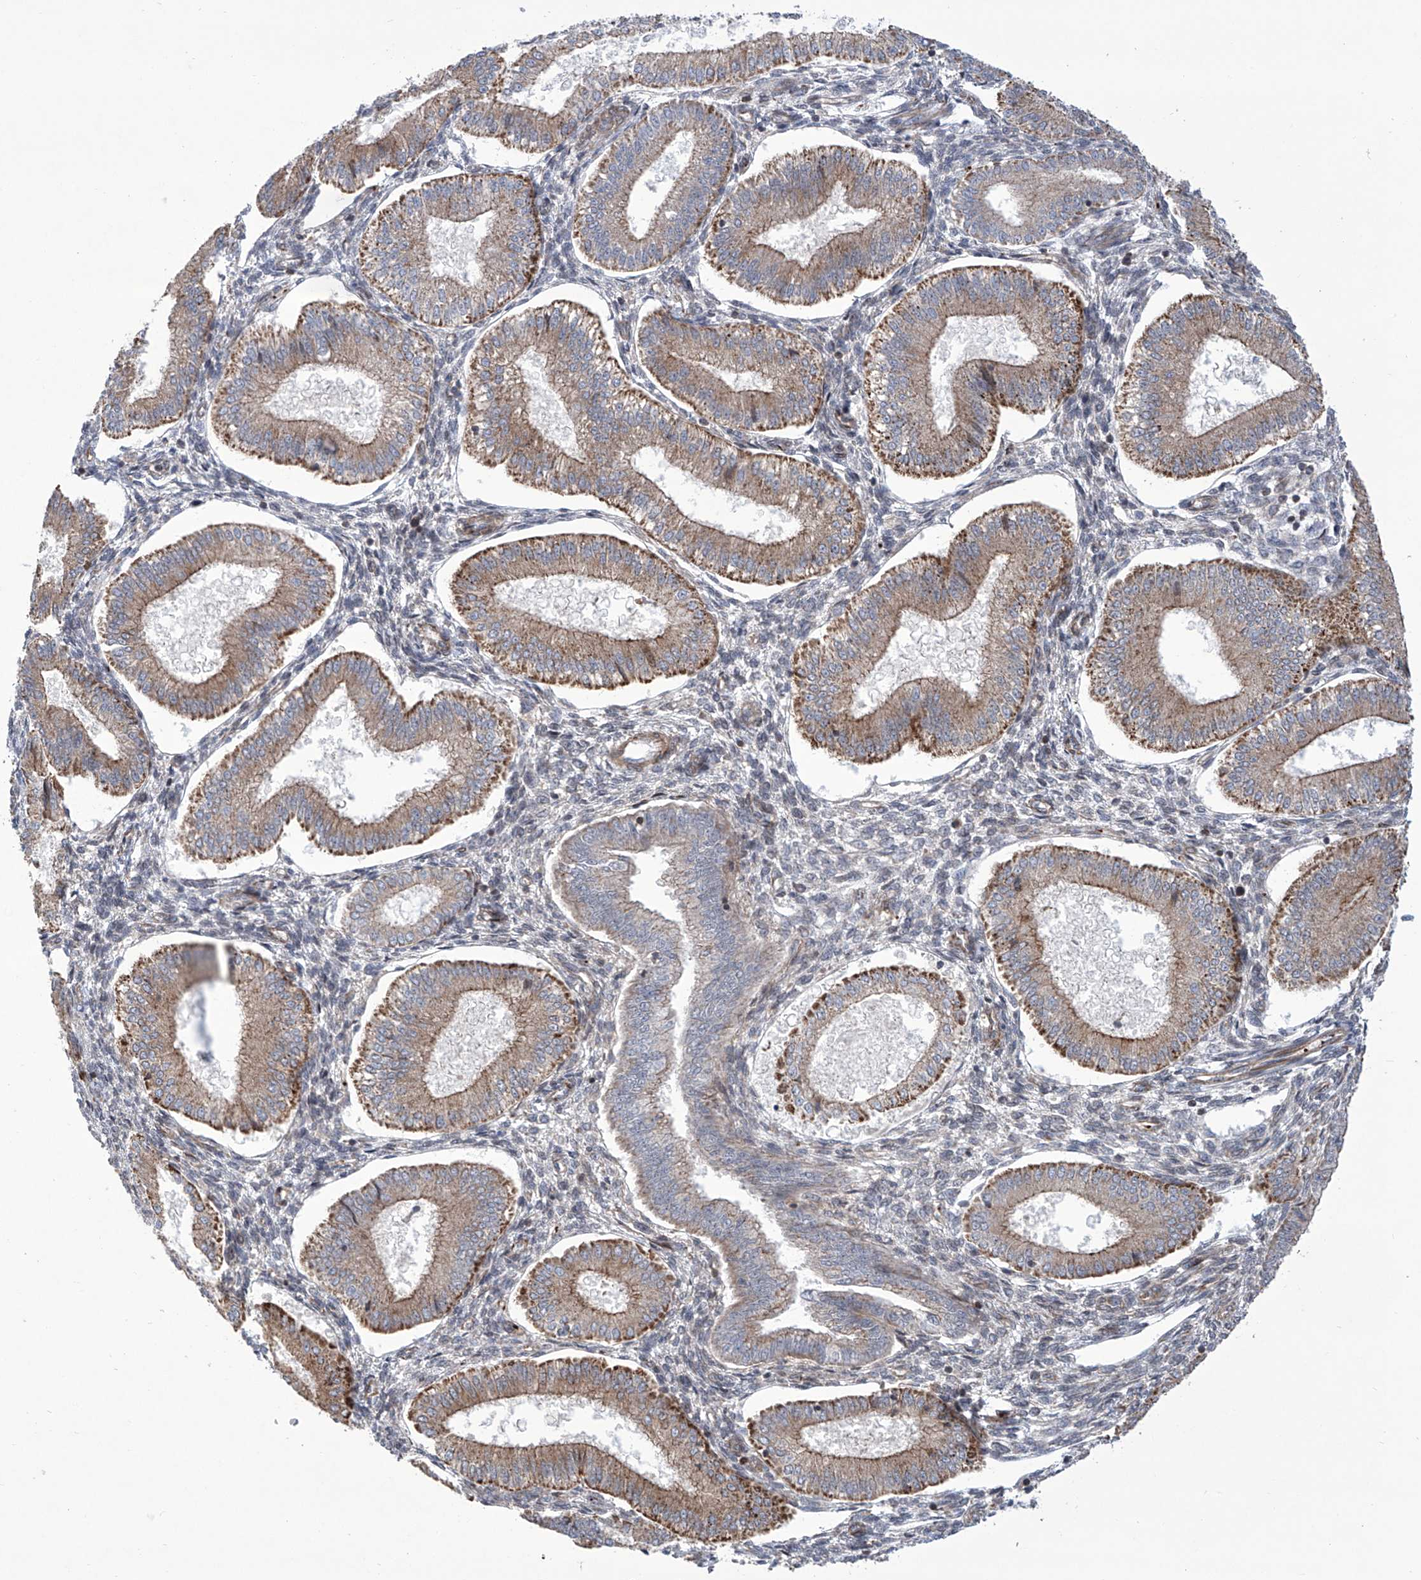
{"staining": {"intensity": "weak", "quantity": "<25%", "location": "cytoplasmic/membranous"}, "tissue": "endometrium", "cell_type": "Cells in endometrial stroma", "image_type": "normal", "snomed": [{"axis": "morphology", "description": "Normal tissue, NOS"}, {"axis": "topography", "description": "Endometrium"}], "caption": "IHC image of benign endometrium stained for a protein (brown), which displays no positivity in cells in endometrial stroma.", "gene": "APAF1", "patient": {"sex": "female", "age": 39}}